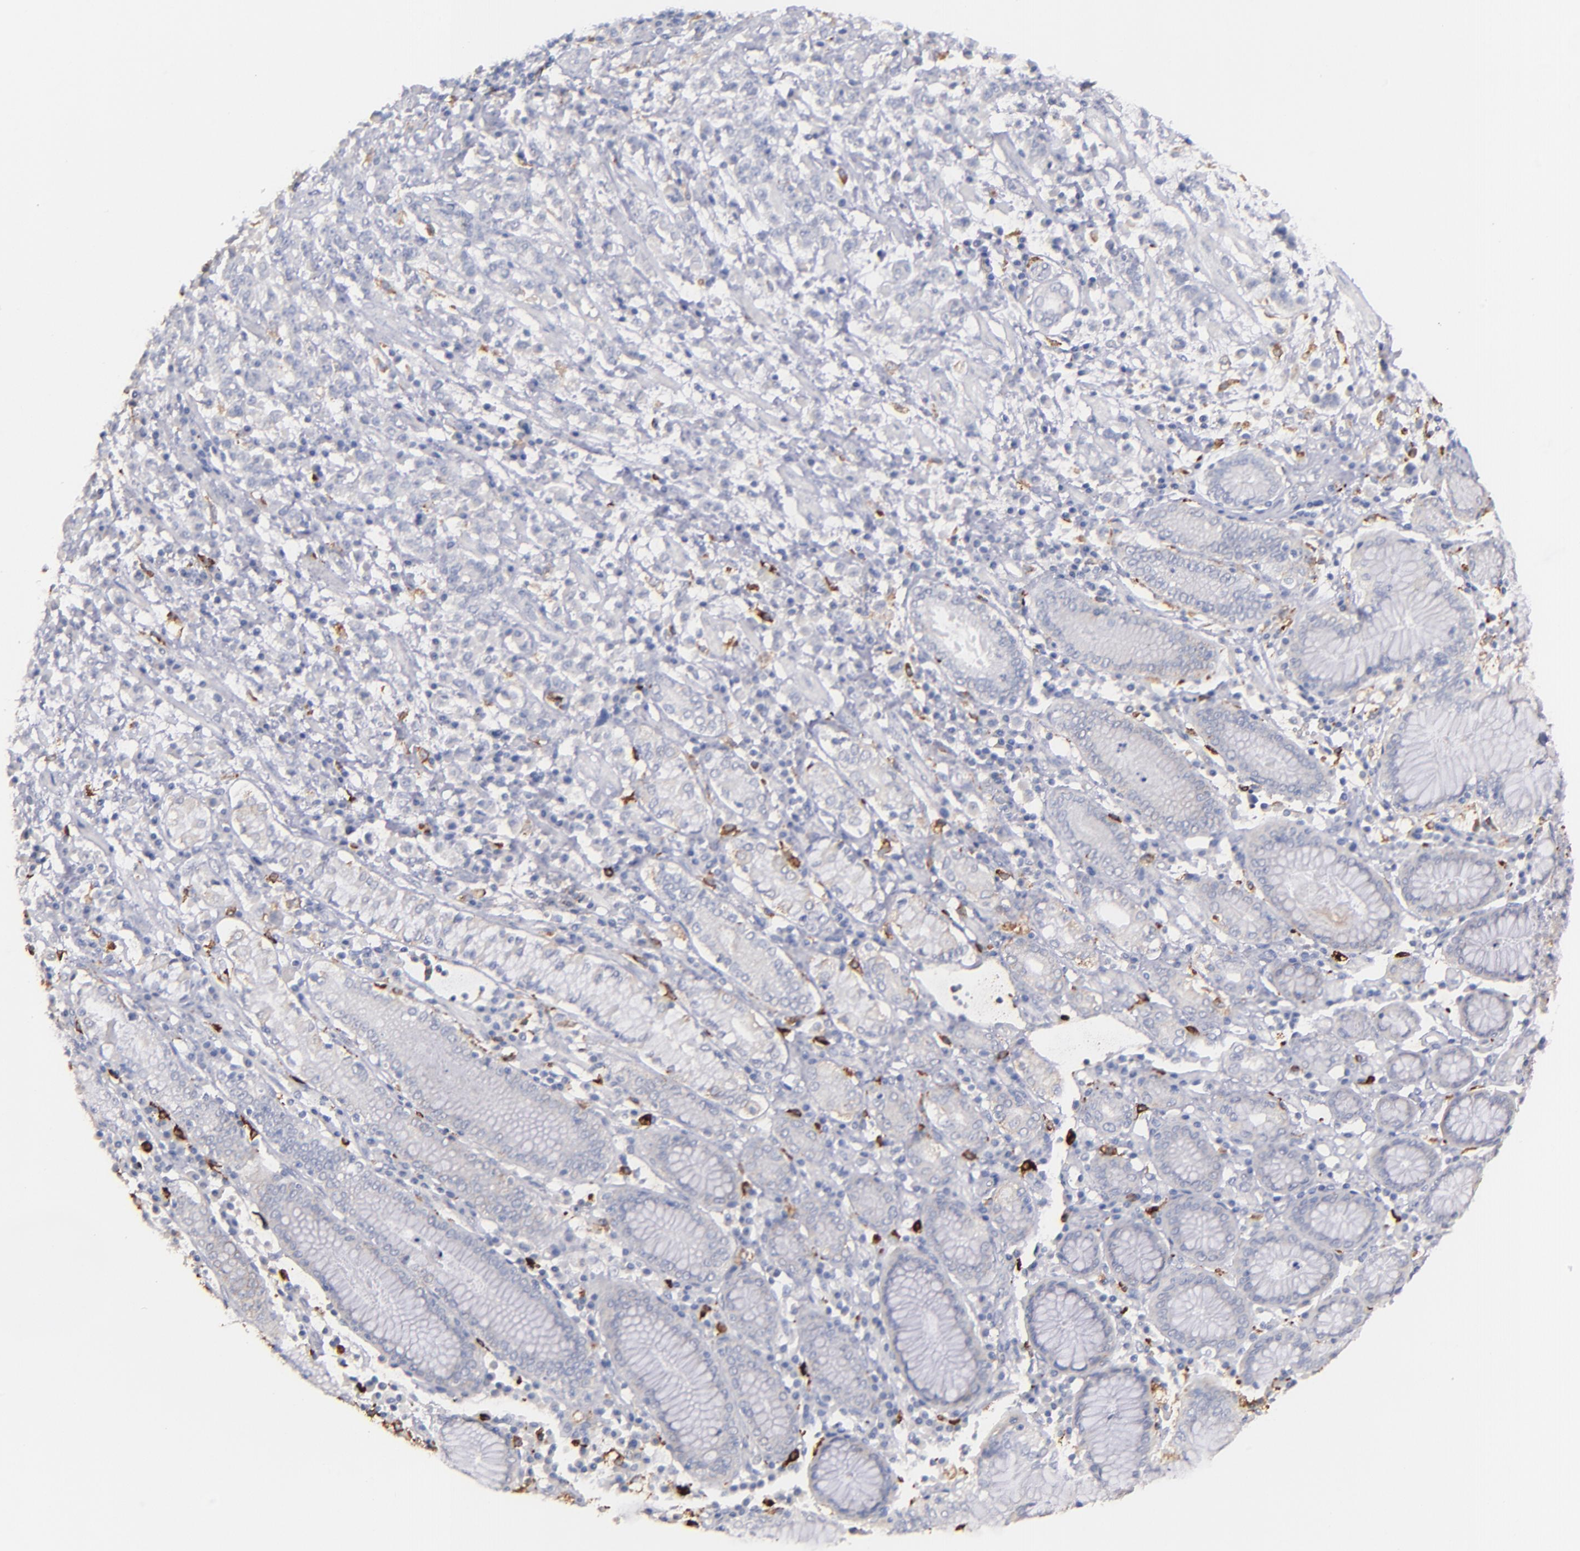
{"staining": {"intensity": "negative", "quantity": "none", "location": "none"}, "tissue": "stomach cancer", "cell_type": "Tumor cells", "image_type": "cancer", "snomed": [{"axis": "morphology", "description": "Adenocarcinoma, NOS"}, {"axis": "topography", "description": "Stomach, lower"}], "caption": "This is an immunohistochemistry histopathology image of human stomach cancer (adenocarcinoma). There is no staining in tumor cells.", "gene": "C1QA", "patient": {"sex": "male", "age": 88}}